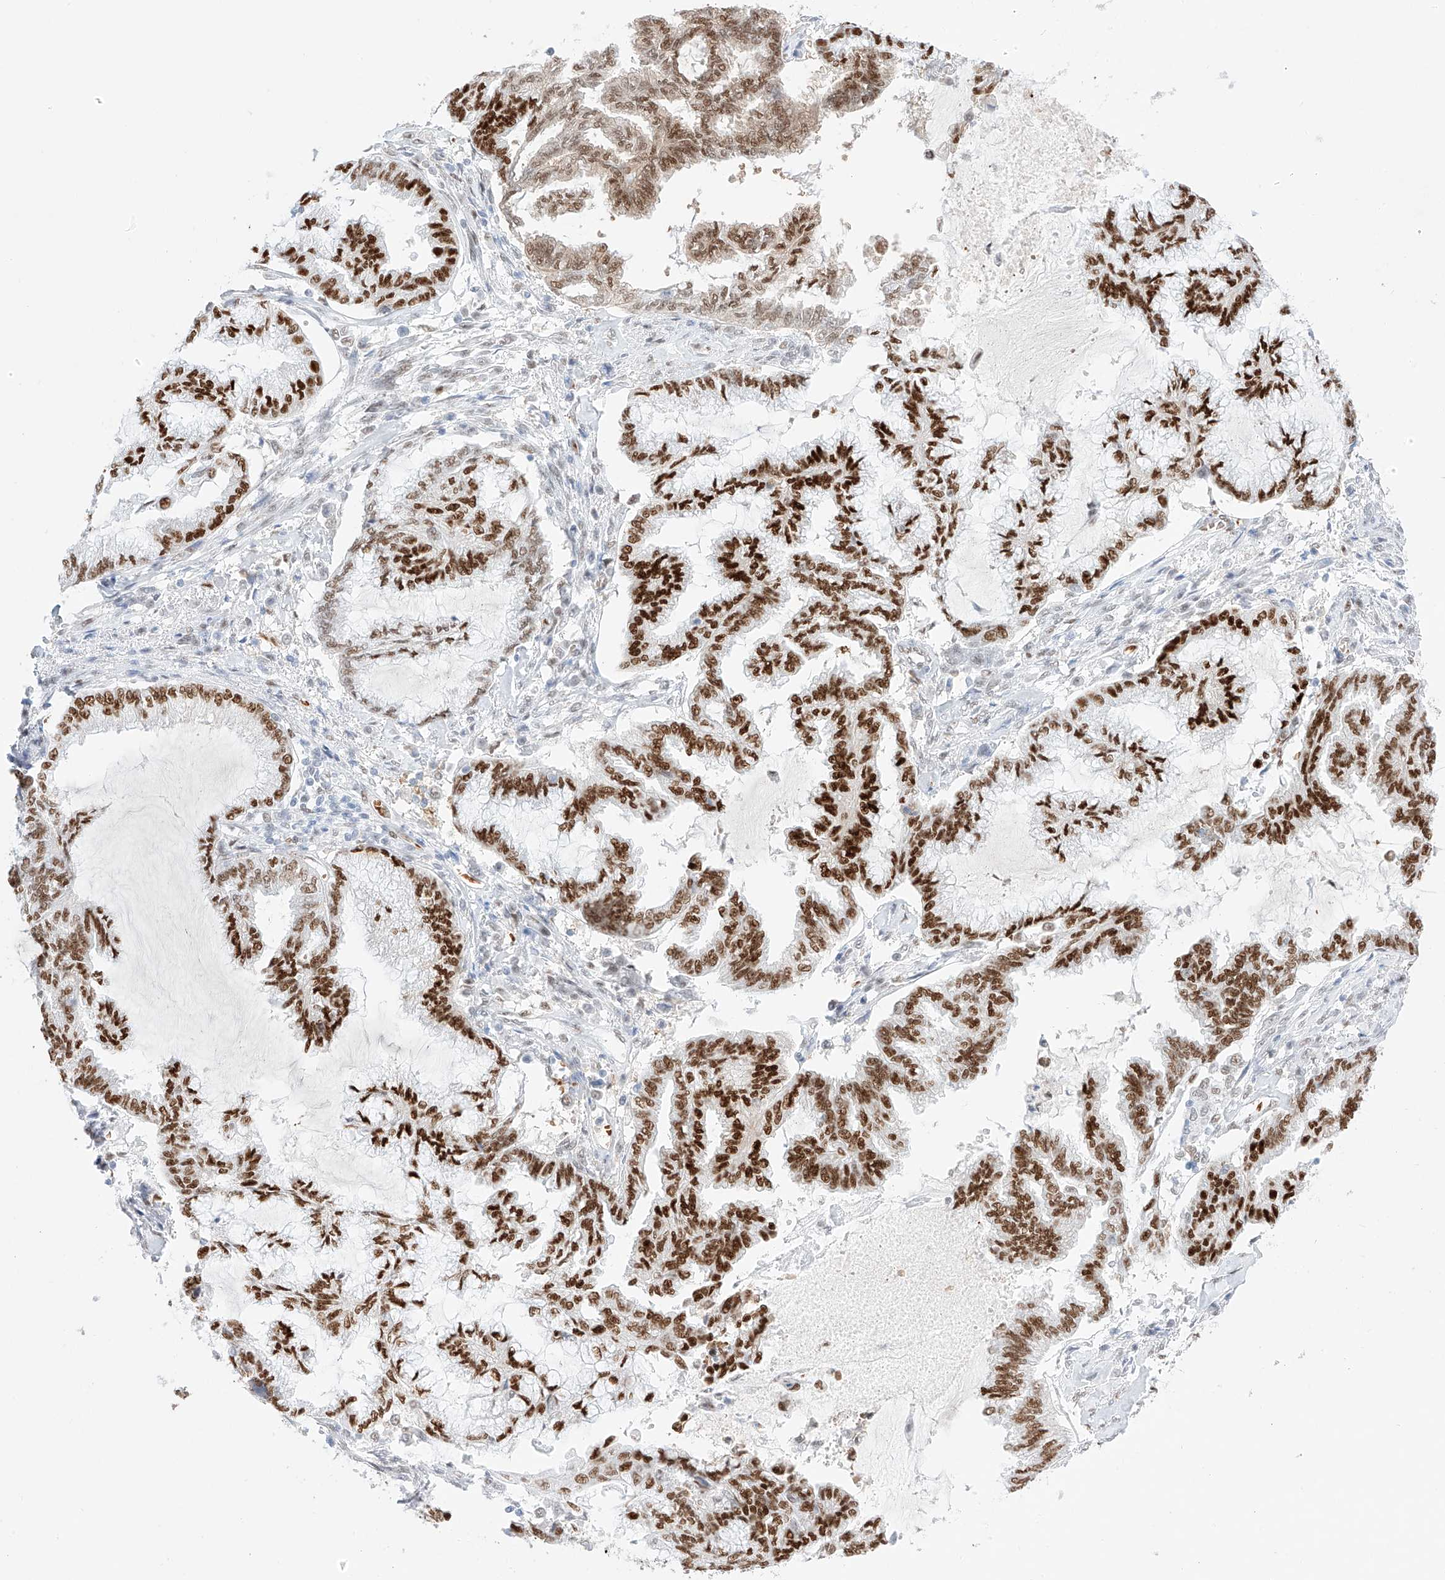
{"staining": {"intensity": "strong", "quantity": ">75%", "location": "nuclear"}, "tissue": "endometrial cancer", "cell_type": "Tumor cells", "image_type": "cancer", "snomed": [{"axis": "morphology", "description": "Adenocarcinoma, NOS"}, {"axis": "topography", "description": "Endometrium"}], "caption": "Immunohistochemistry (DAB (3,3'-diaminobenzidine)) staining of human endometrial cancer displays strong nuclear protein expression in about >75% of tumor cells.", "gene": "APIP", "patient": {"sex": "female", "age": 86}}